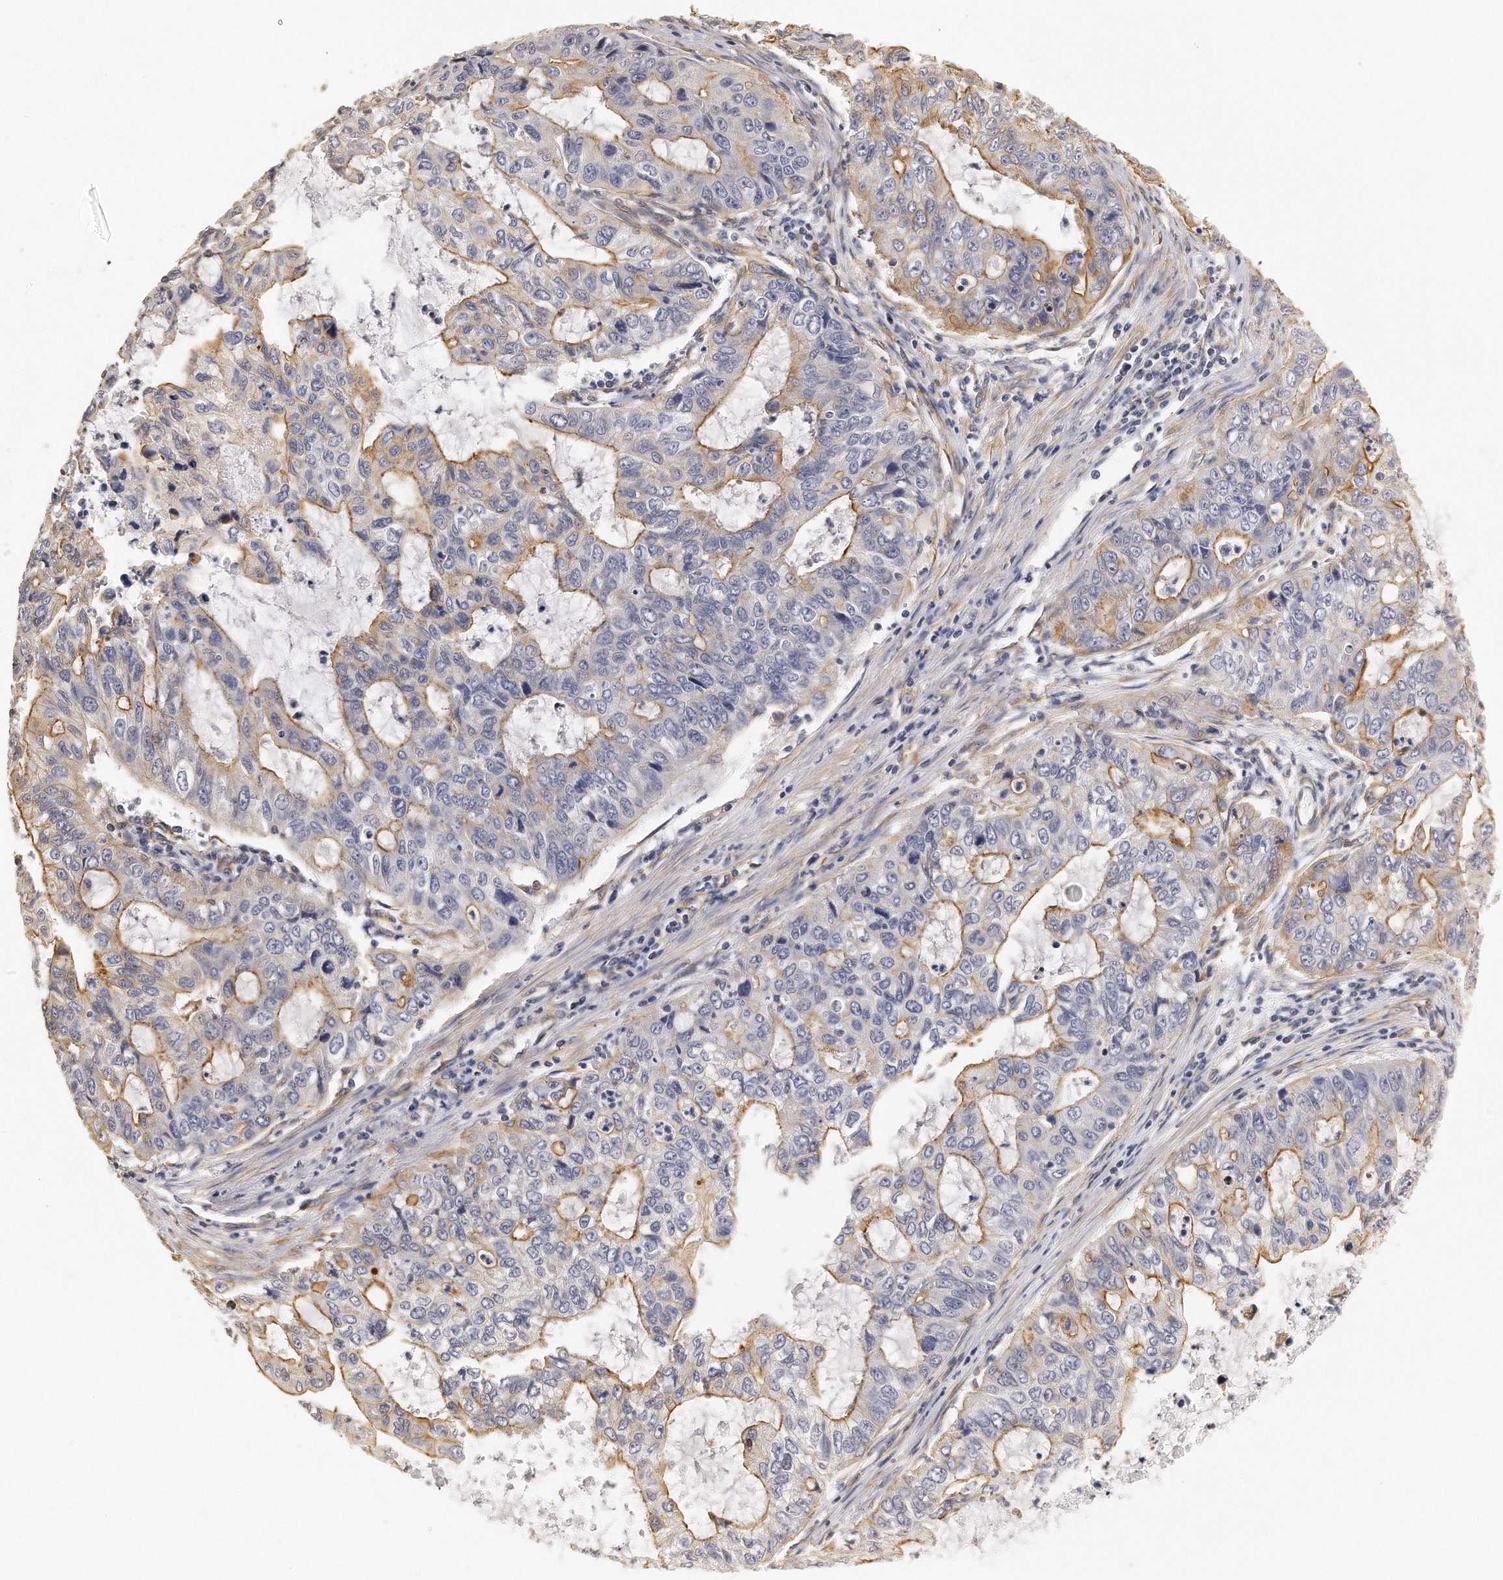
{"staining": {"intensity": "moderate", "quantity": "25%-75%", "location": "cytoplasmic/membranous"}, "tissue": "stomach cancer", "cell_type": "Tumor cells", "image_type": "cancer", "snomed": [{"axis": "morphology", "description": "Adenocarcinoma, NOS"}, {"axis": "topography", "description": "Stomach, upper"}], "caption": "Immunohistochemistry (DAB) staining of stomach adenocarcinoma reveals moderate cytoplasmic/membranous protein positivity in approximately 25%-75% of tumor cells. The staining is performed using DAB brown chromogen to label protein expression. The nuclei are counter-stained blue using hematoxylin.", "gene": "CHST7", "patient": {"sex": "female", "age": 52}}